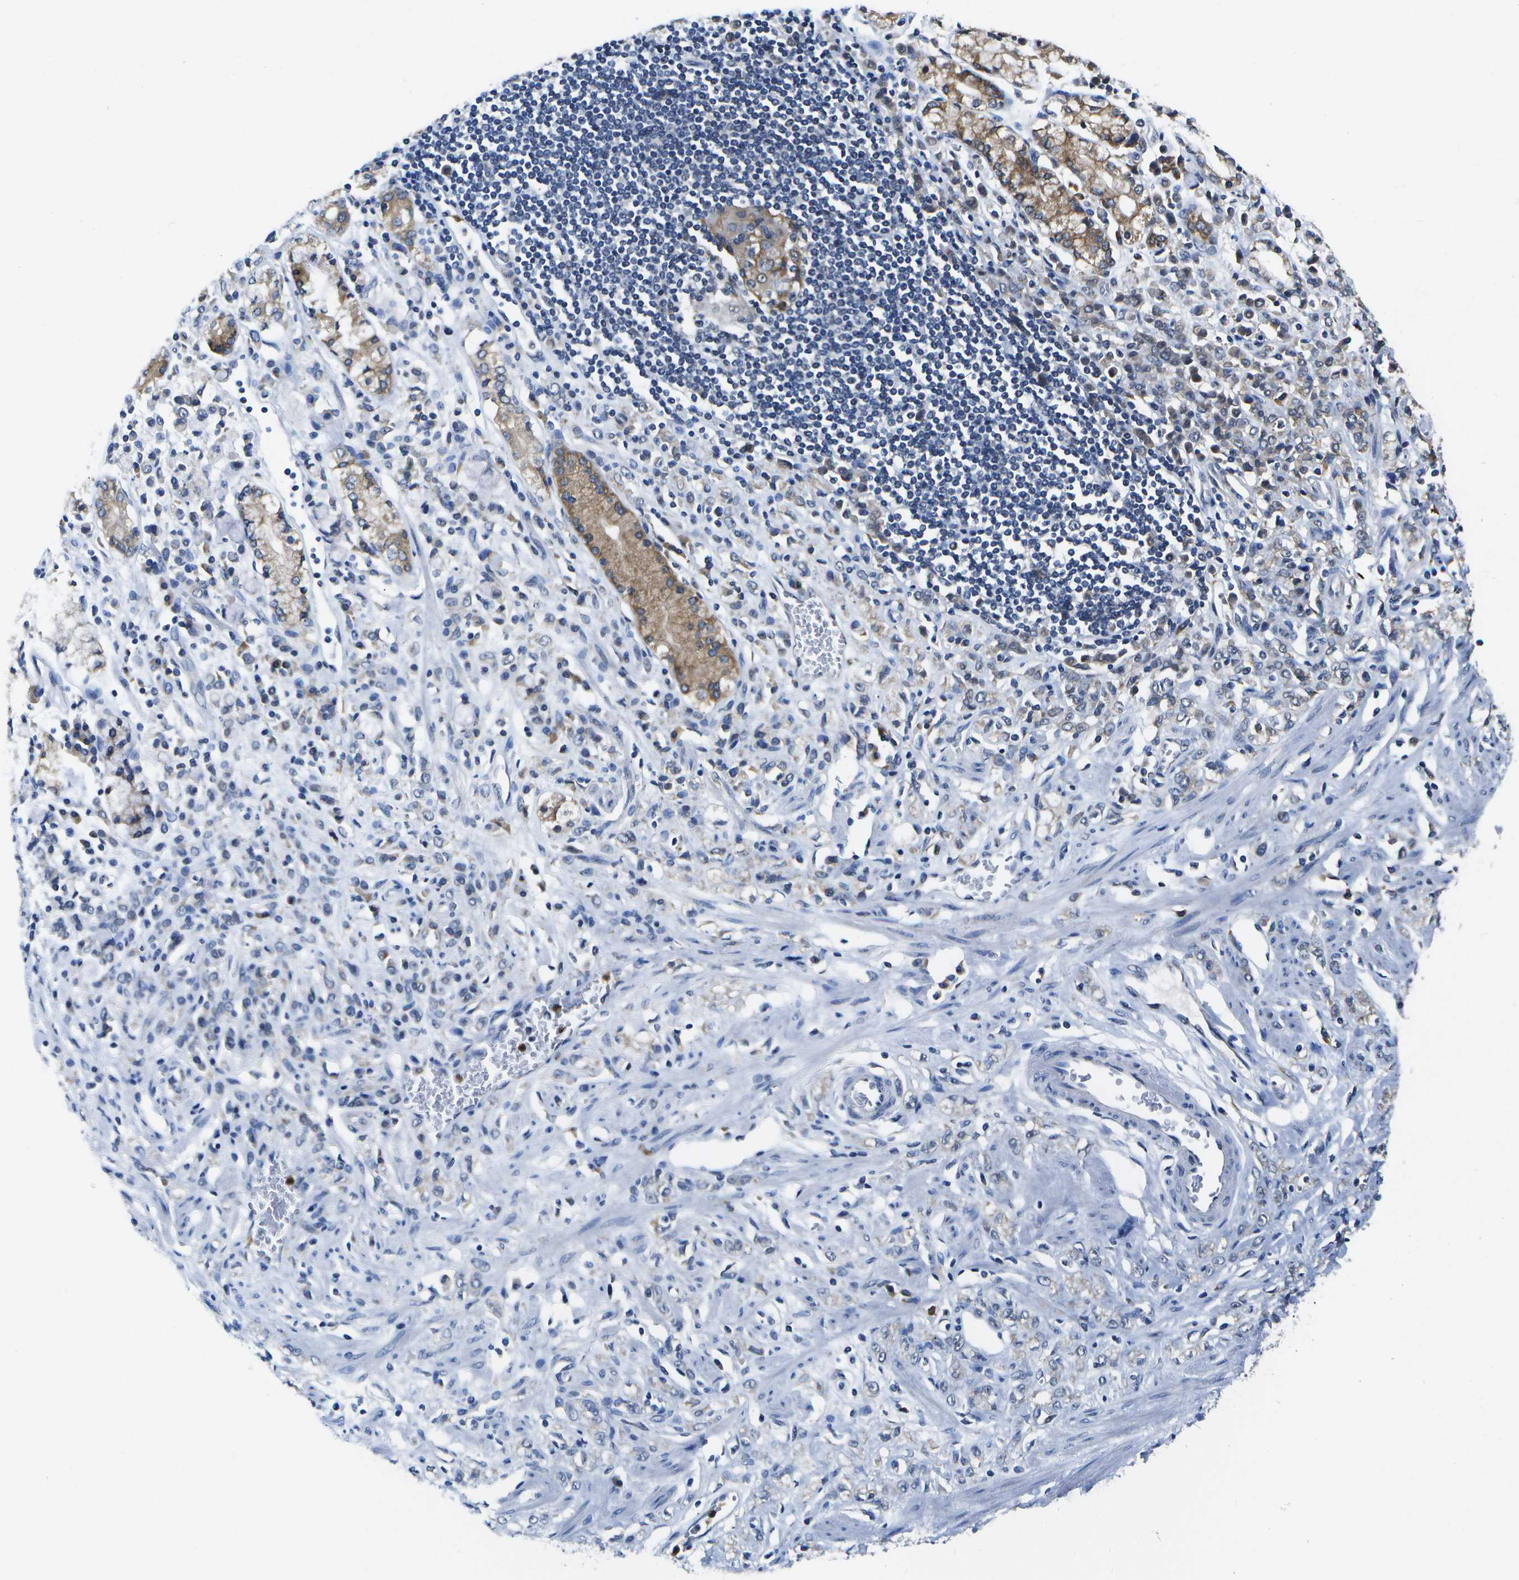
{"staining": {"intensity": "weak", "quantity": "<25%", "location": "cytoplasmic/membranous,nuclear"}, "tissue": "stomach cancer", "cell_type": "Tumor cells", "image_type": "cancer", "snomed": [{"axis": "morphology", "description": "Normal tissue, NOS"}, {"axis": "morphology", "description": "Adenocarcinoma, NOS"}, {"axis": "topography", "description": "Stomach"}], "caption": "A histopathology image of human stomach cancer is negative for staining in tumor cells.", "gene": "DSE", "patient": {"sex": "male", "age": 82}}